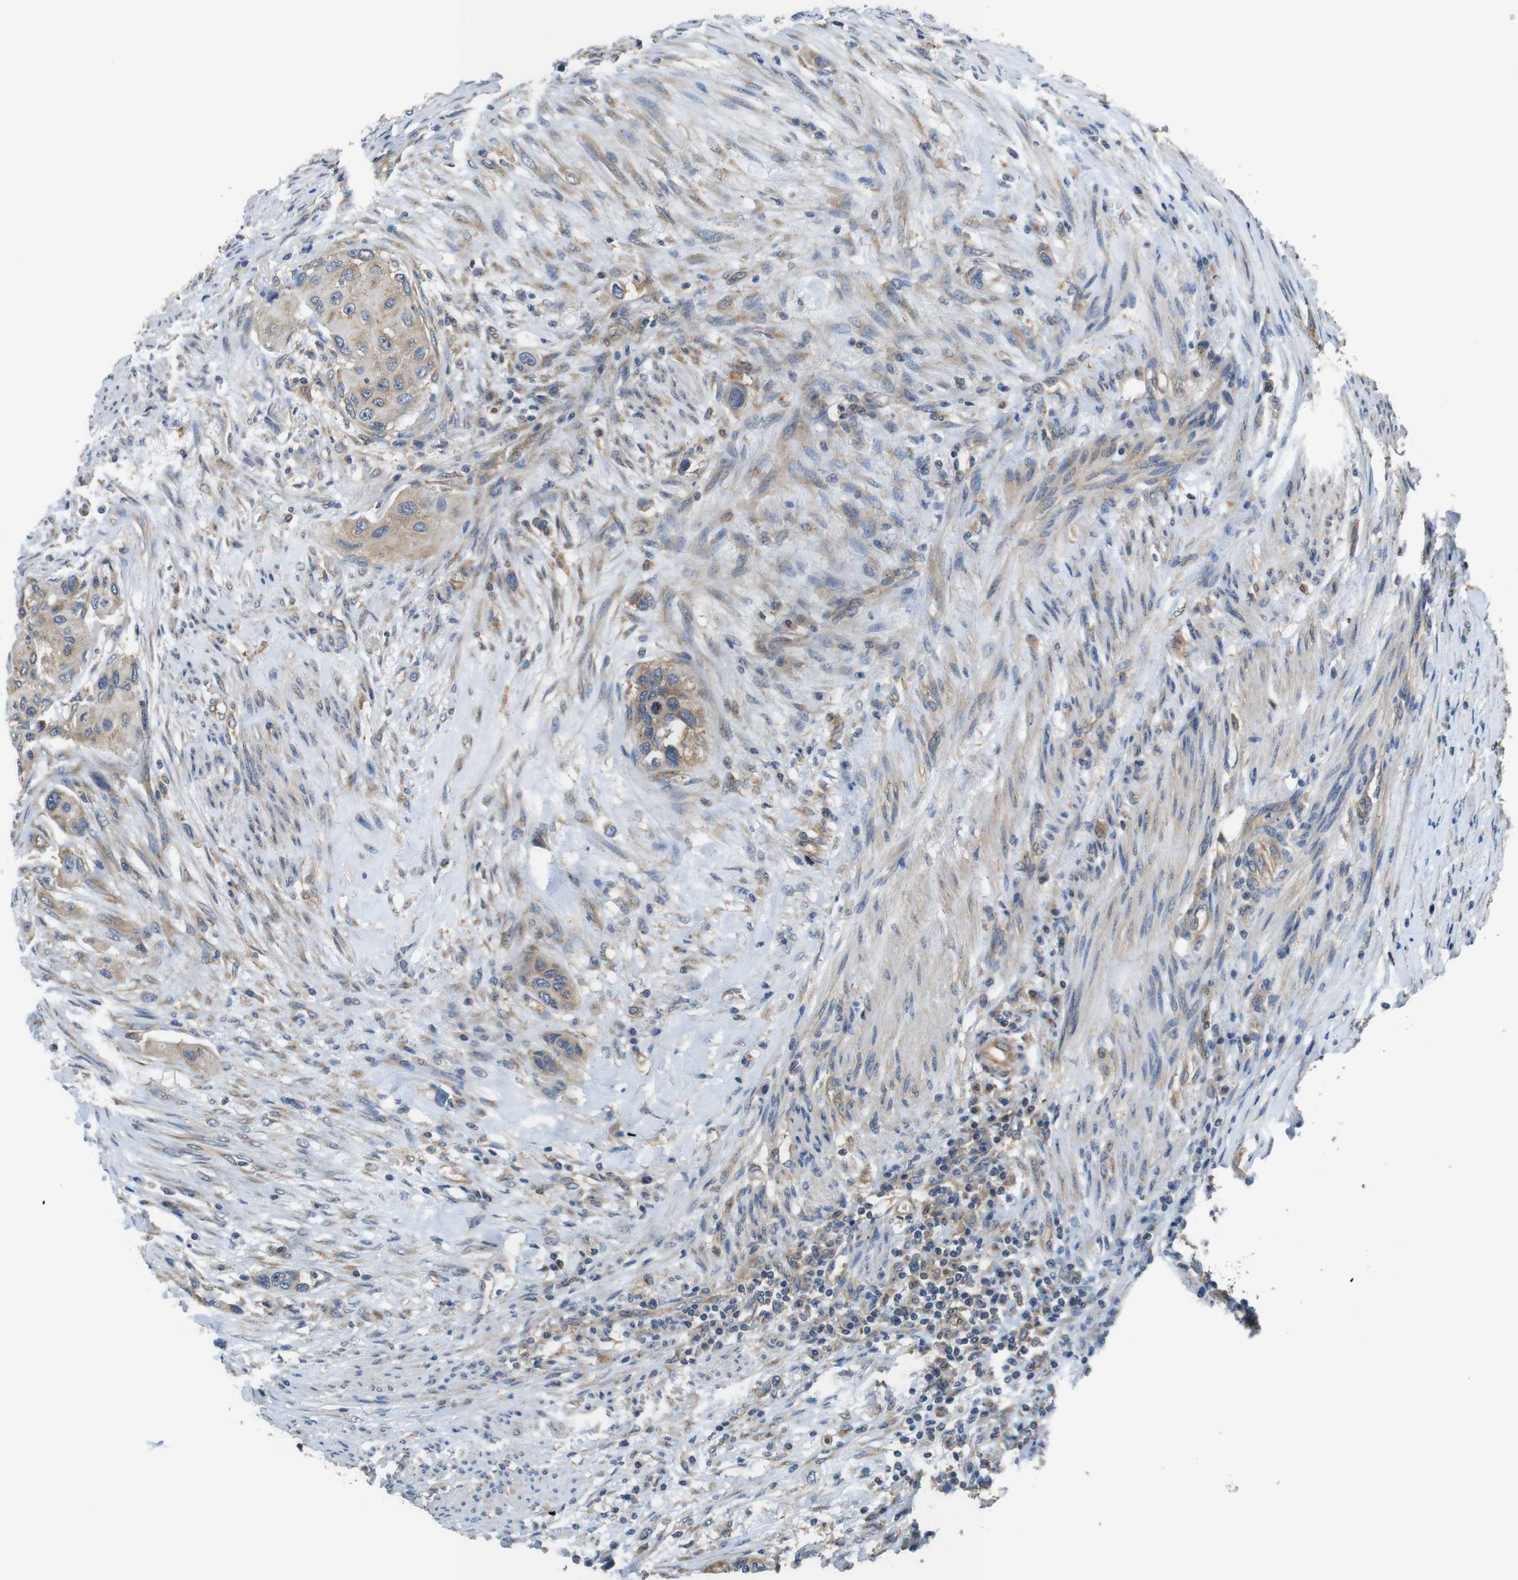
{"staining": {"intensity": "moderate", "quantity": ">75%", "location": "cytoplasmic/membranous"}, "tissue": "urothelial cancer", "cell_type": "Tumor cells", "image_type": "cancer", "snomed": [{"axis": "morphology", "description": "Urothelial carcinoma, High grade"}, {"axis": "topography", "description": "Urinary bladder"}], "caption": "A high-resolution micrograph shows IHC staining of urothelial carcinoma (high-grade), which exhibits moderate cytoplasmic/membranous positivity in about >75% of tumor cells.", "gene": "DCTN1", "patient": {"sex": "female", "age": 56}}